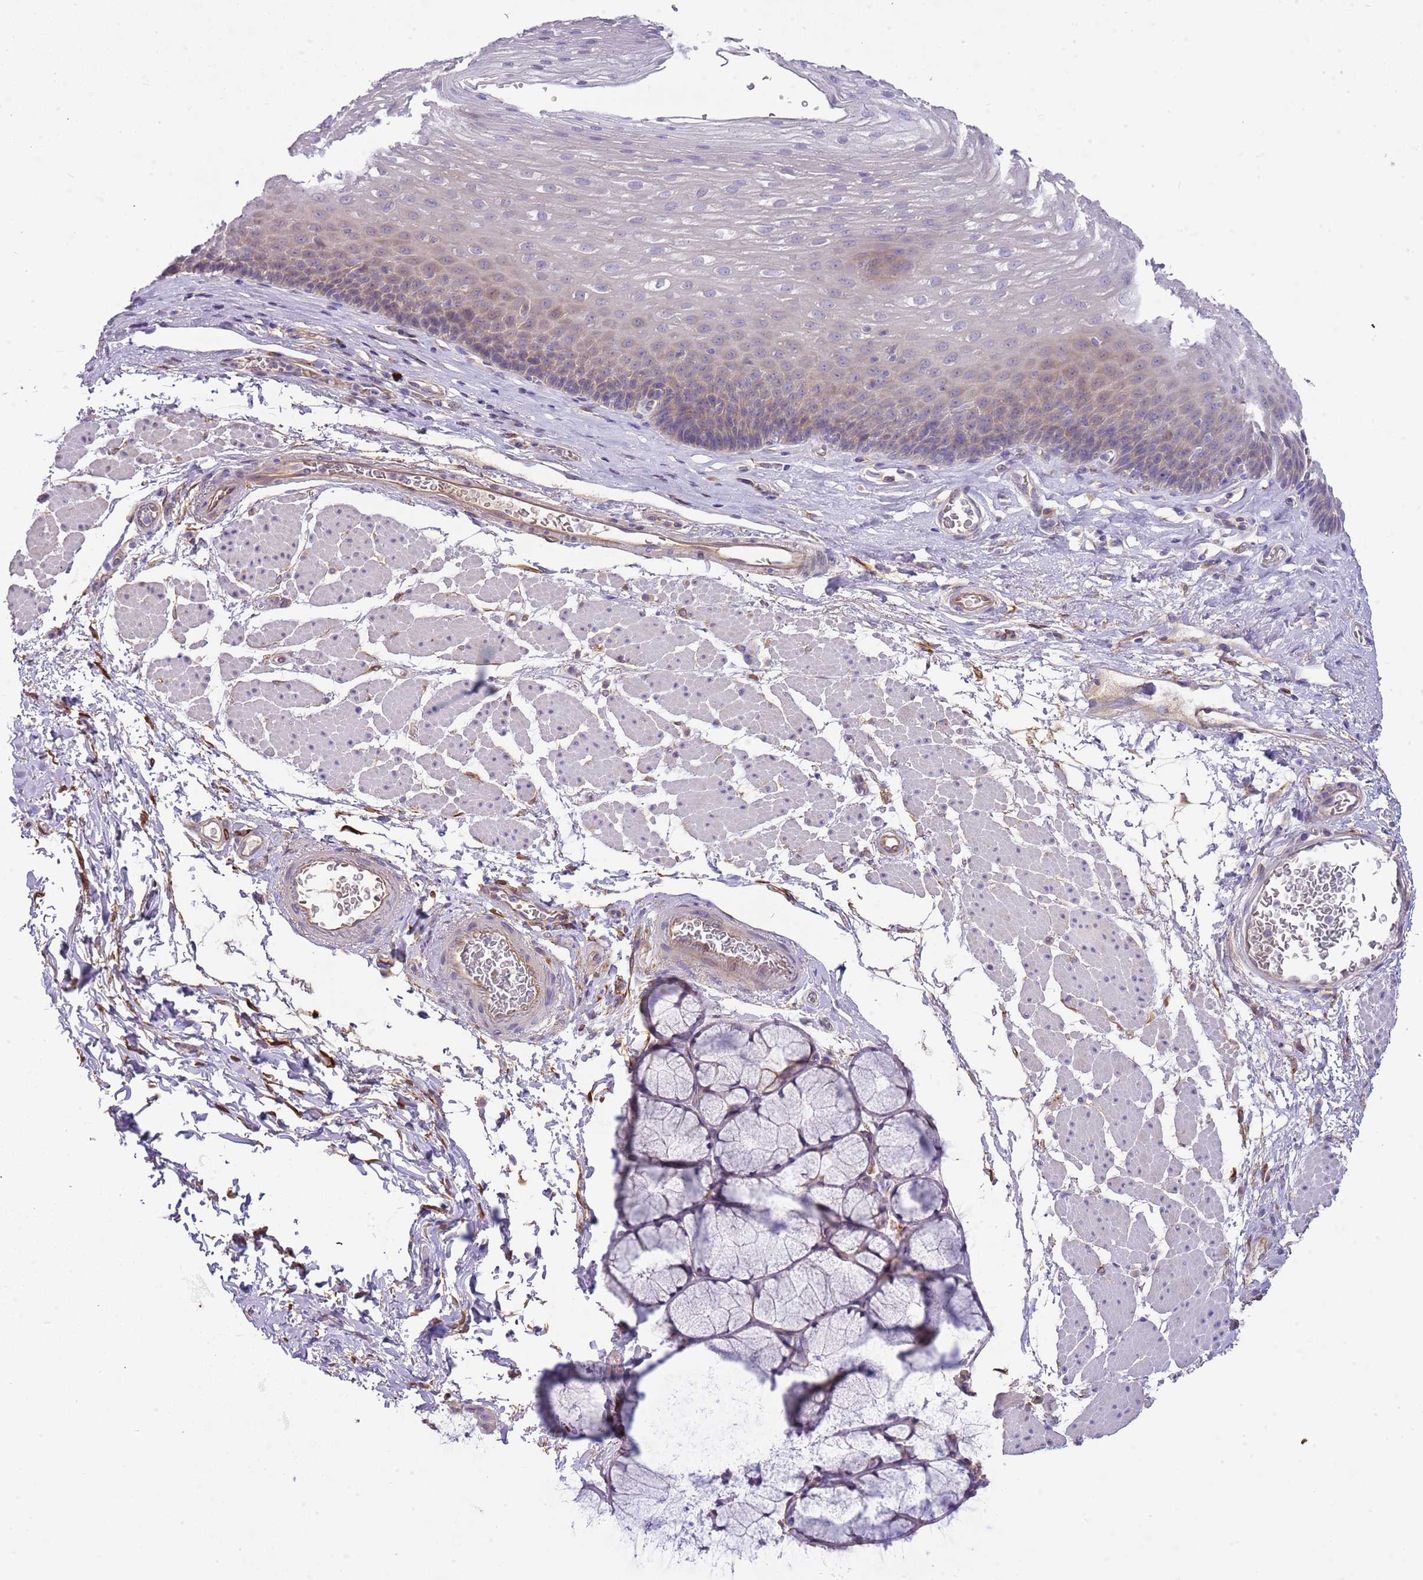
{"staining": {"intensity": "weak", "quantity": "25%-75%", "location": "cytoplasmic/membranous,nuclear"}, "tissue": "esophagus", "cell_type": "Squamous epithelial cells", "image_type": "normal", "snomed": [{"axis": "morphology", "description": "Normal tissue, NOS"}, {"axis": "topography", "description": "Esophagus"}], "caption": "Human esophagus stained with a brown dye reveals weak cytoplasmic/membranous,nuclear positive staining in approximately 25%-75% of squamous epithelial cells.", "gene": "RFK", "patient": {"sex": "female", "age": 66}}